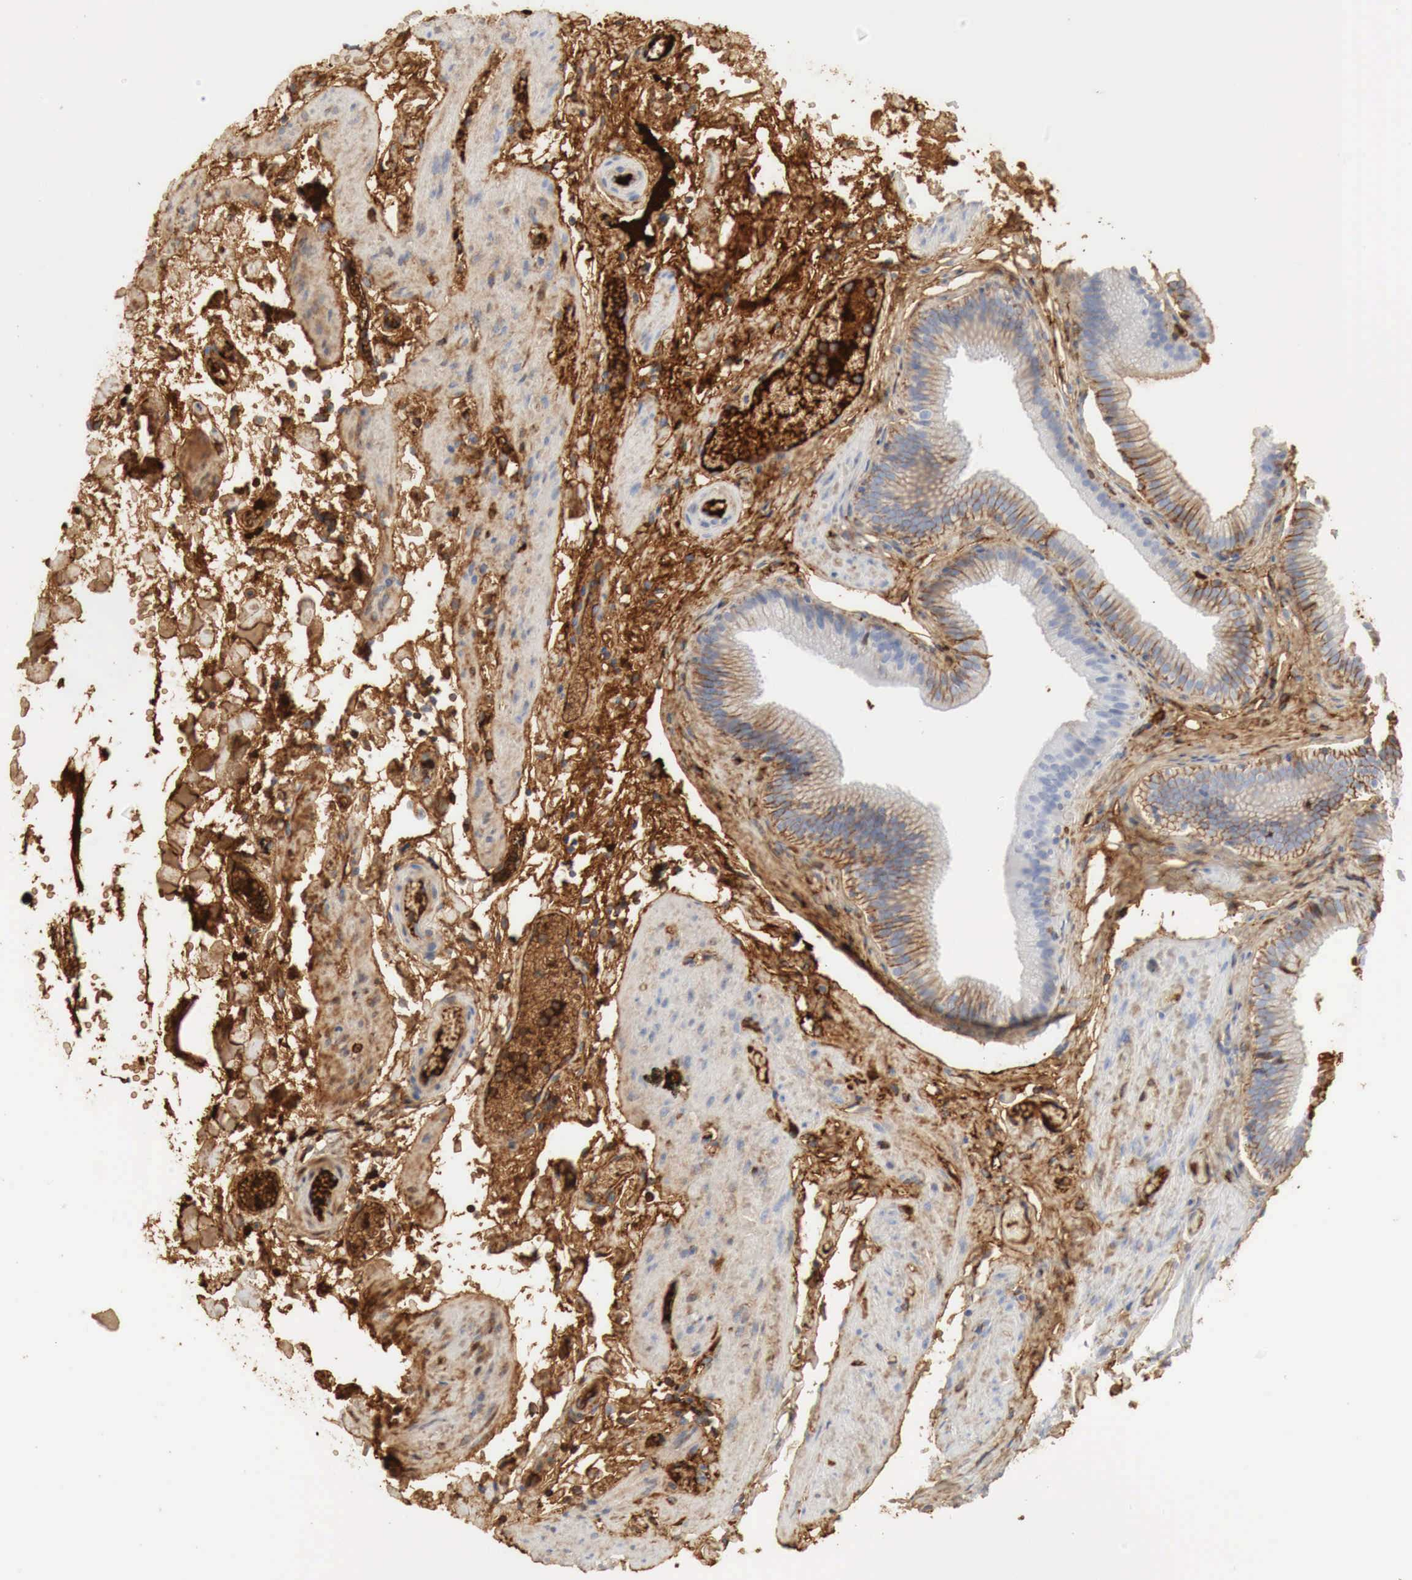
{"staining": {"intensity": "strong", "quantity": ">75%", "location": "cytoplasmic/membranous"}, "tissue": "gallbladder", "cell_type": "Glandular cells", "image_type": "normal", "snomed": [{"axis": "morphology", "description": "Normal tissue, NOS"}, {"axis": "topography", "description": "Gallbladder"}], "caption": "A high amount of strong cytoplasmic/membranous expression is seen in about >75% of glandular cells in benign gallbladder. (IHC, brightfield microscopy, high magnification).", "gene": "IGLC3", "patient": {"sex": "female", "age": 44}}